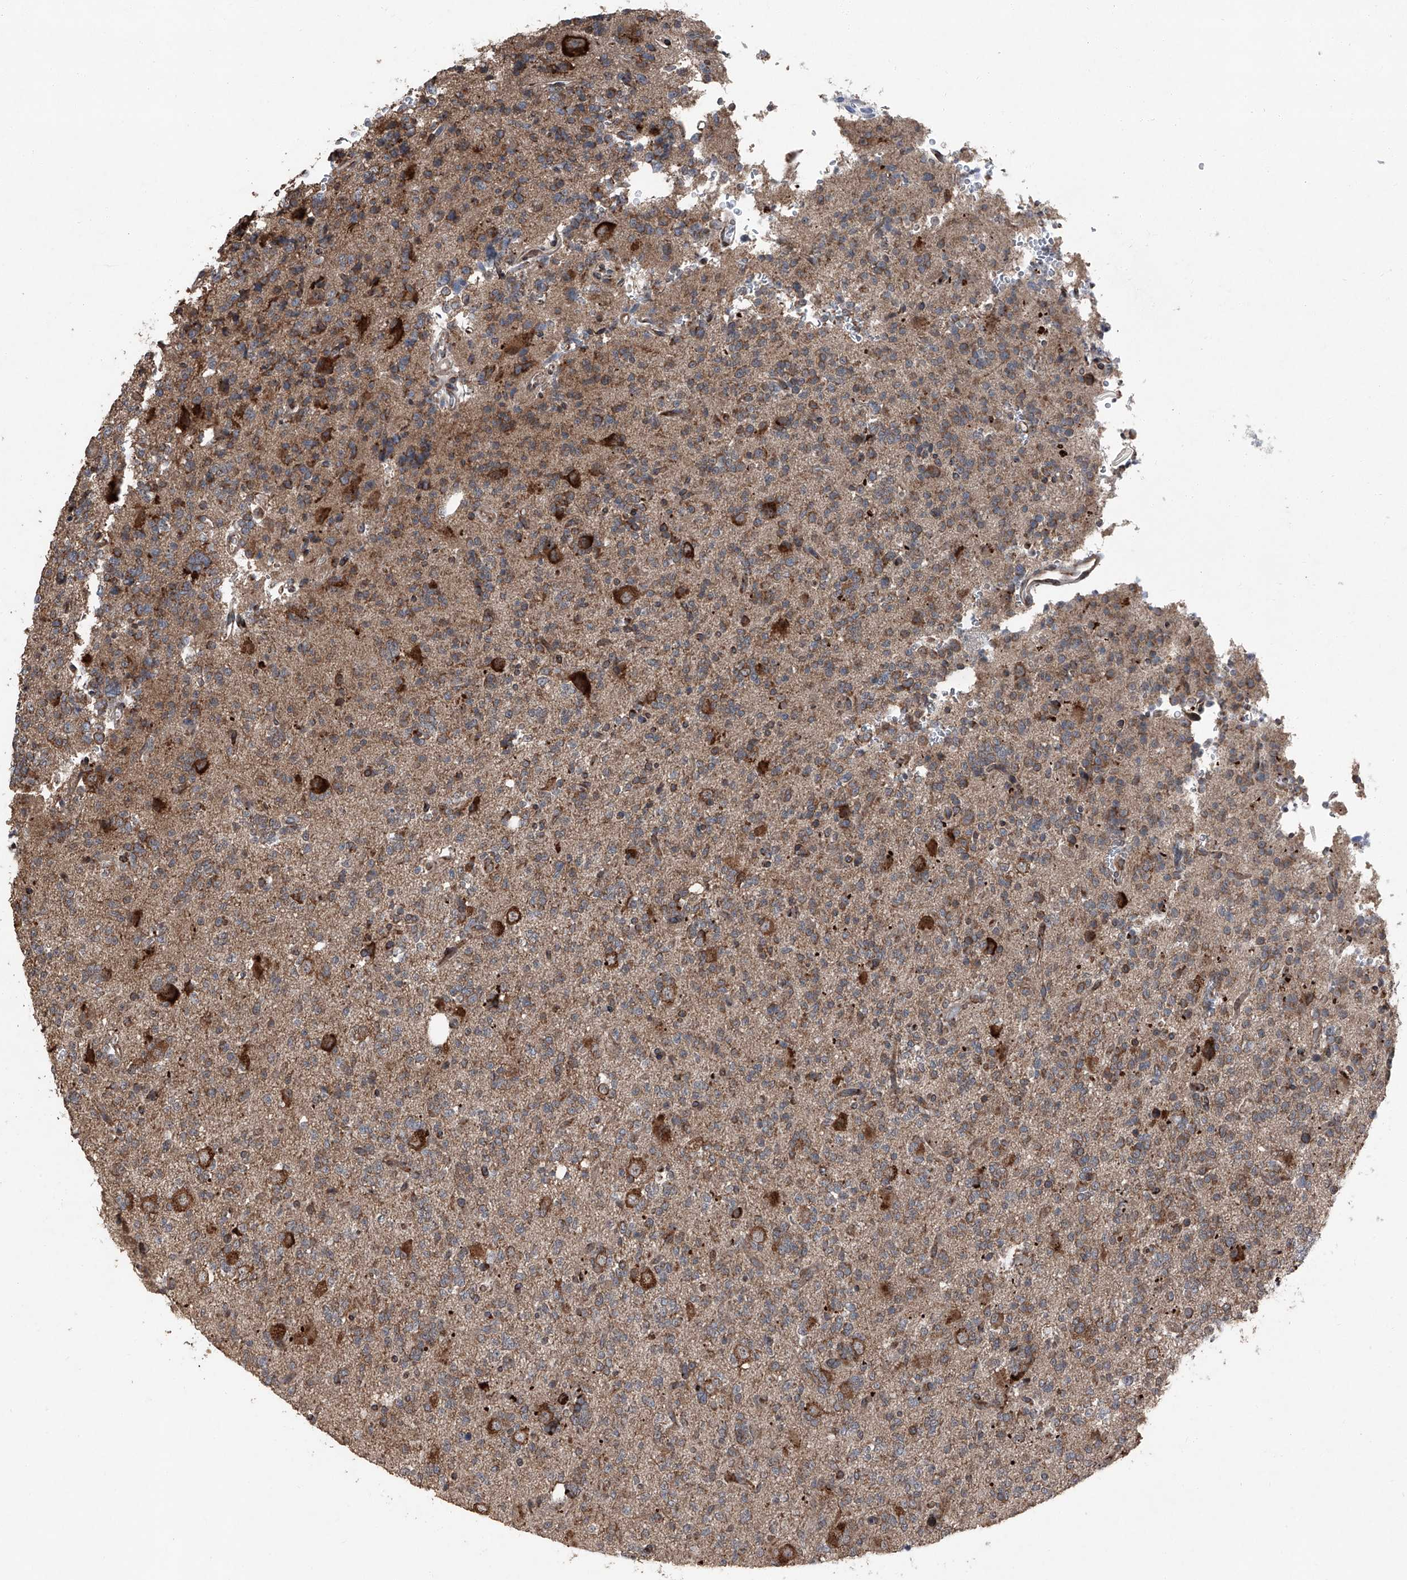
{"staining": {"intensity": "moderate", "quantity": "25%-75%", "location": "cytoplasmic/membranous"}, "tissue": "glioma", "cell_type": "Tumor cells", "image_type": "cancer", "snomed": [{"axis": "morphology", "description": "Glioma, malignant, High grade"}, {"axis": "topography", "description": "Brain"}], "caption": "Immunohistochemistry (IHC) (DAB) staining of human glioma exhibits moderate cytoplasmic/membranous protein positivity in about 25%-75% of tumor cells. (DAB = brown stain, brightfield microscopy at high magnification).", "gene": "LIMK1", "patient": {"sex": "female", "age": 62}}